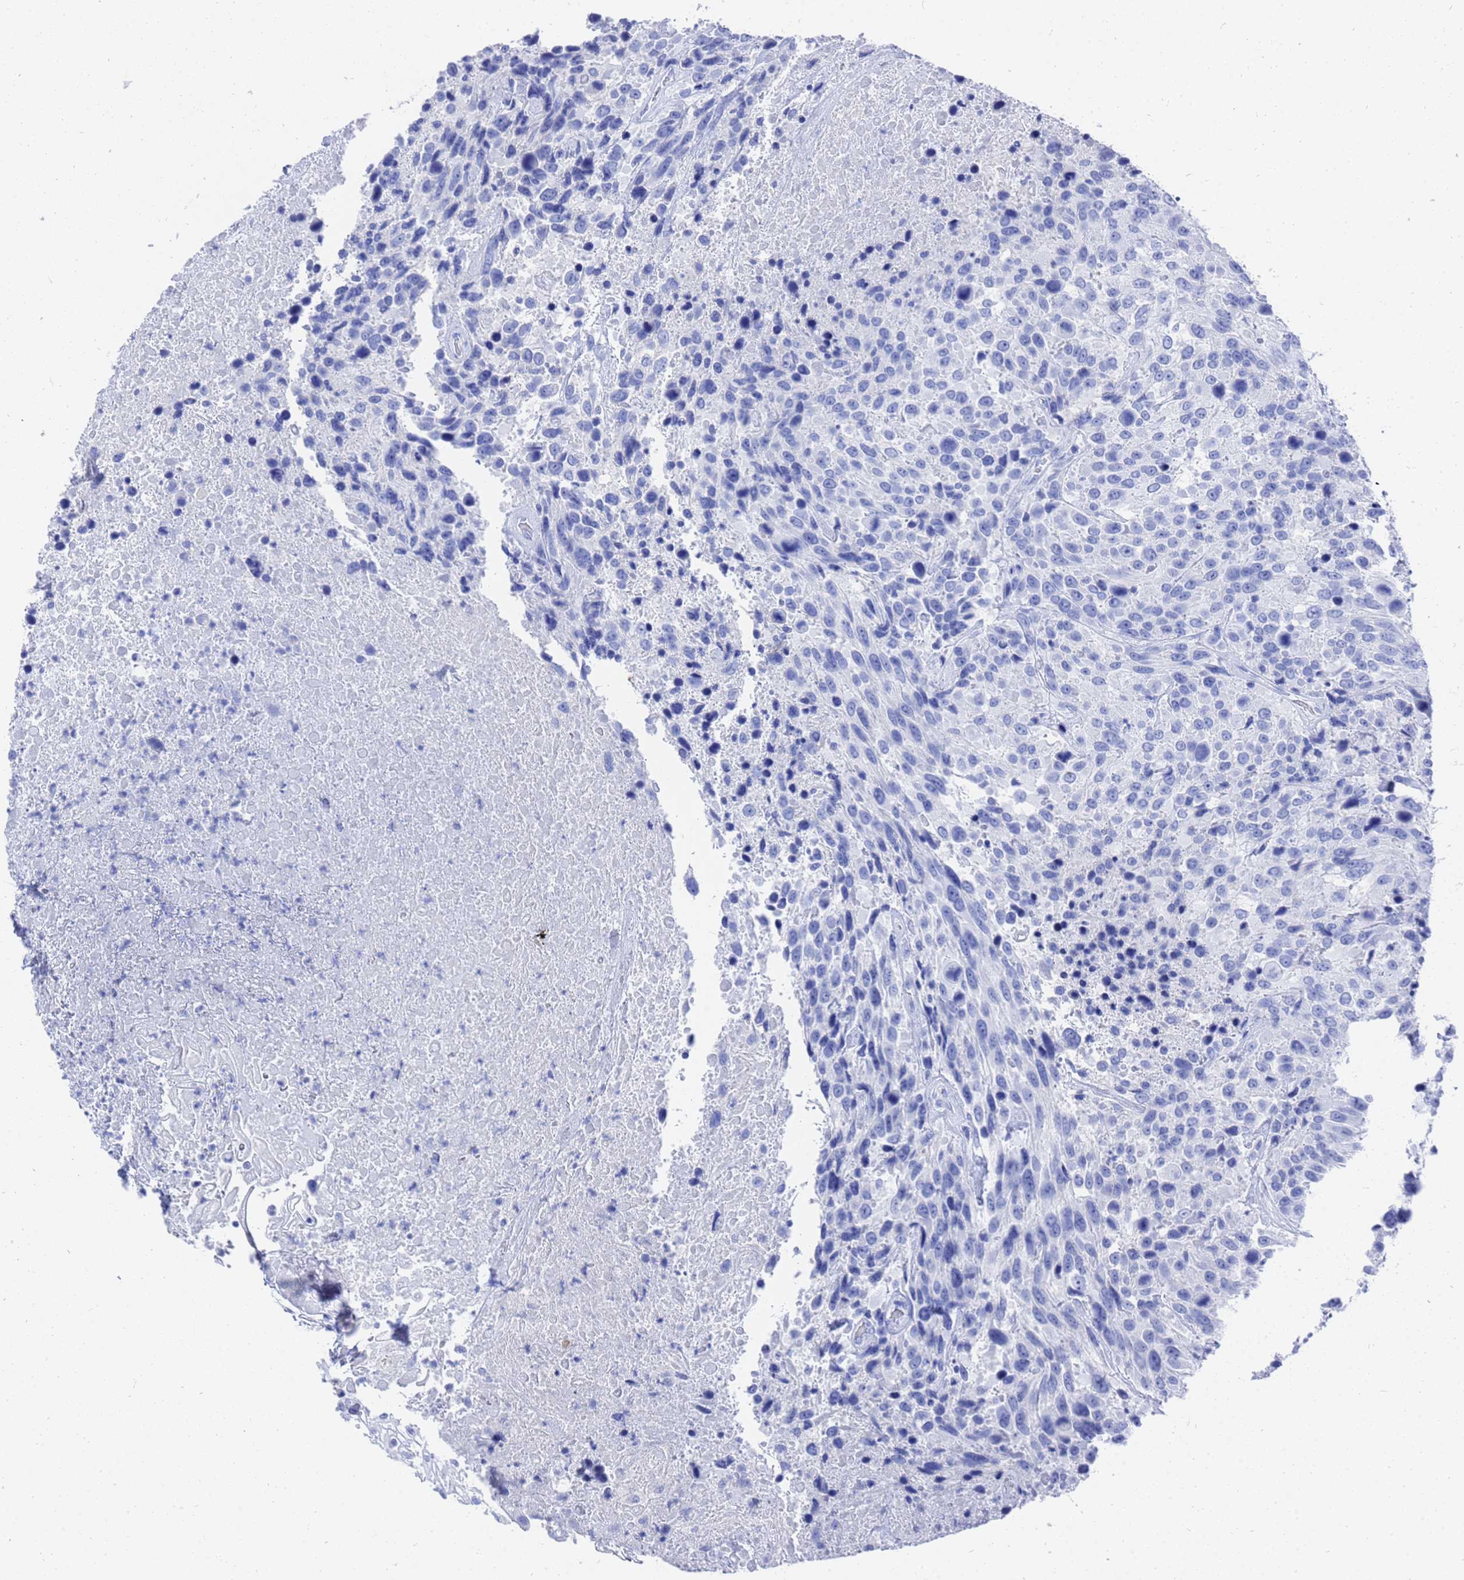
{"staining": {"intensity": "negative", "quantity": "none", "location": "none"}, "tissue": "urothelial cancer", "cell_type": "Tumor cells", "image_type": "cancer", "snomed": [{"axis": "morphology", "description": "Urothelial carcinoma, High grade"}, {"axis": "topography", "description": "Urinary bladder"}], "caption": "IHC micrograph of urothelial cancer stained for a protein (brown), which shows no positivity in tumor cells.", "gene": "GGT1", "patient": {"sex": "female", "age": 70}}